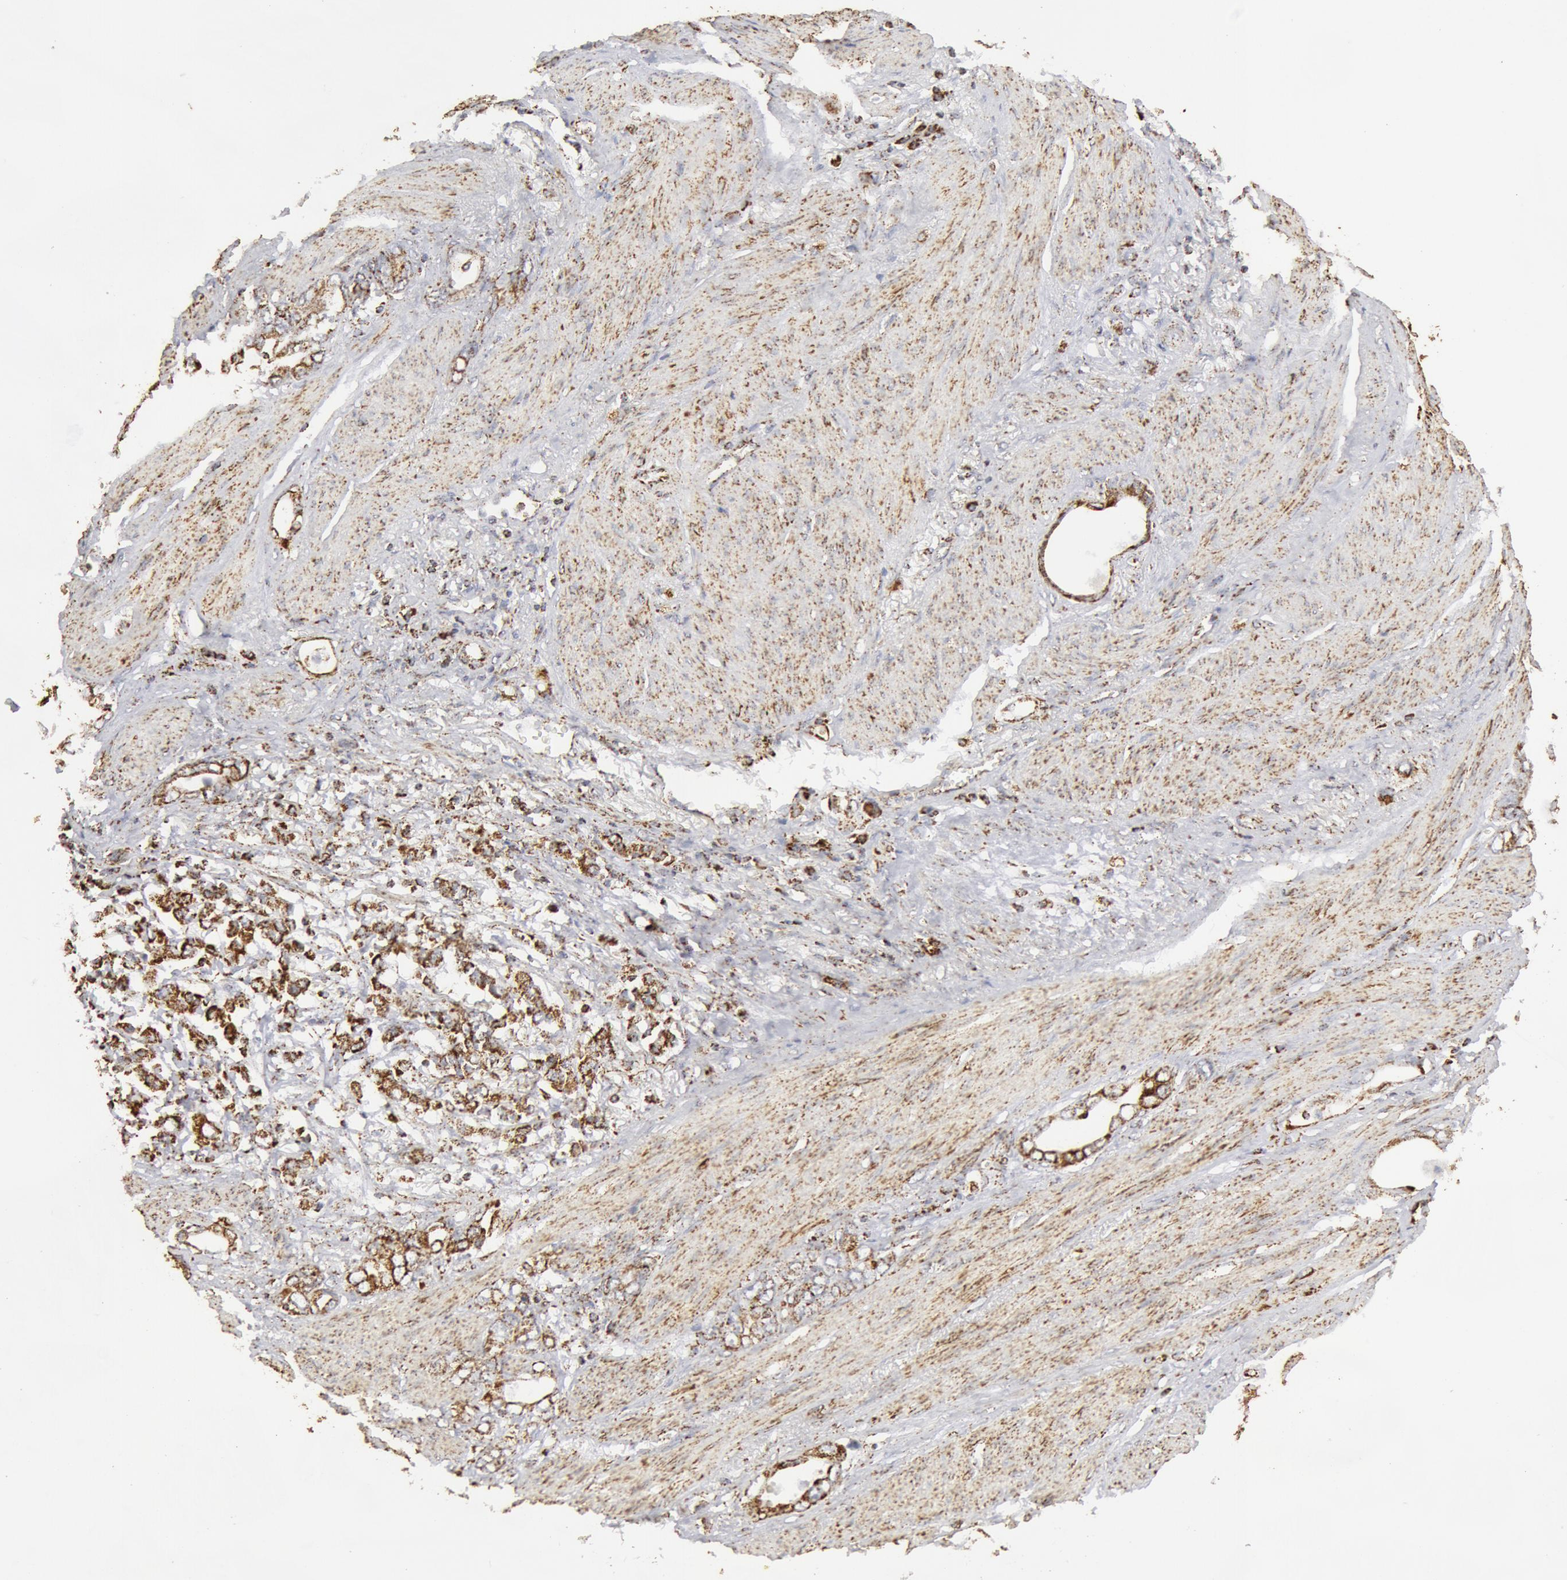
{"staining": {"intensity": "moderate", "quantity": ">75%", "location": "cytoplasmic/membranous"}, "tissue": "stomach cancer", "cell_type": "Tumor cells", "image_type": "cancer", "snomed": [{"axis": "morphology", "description": "Adenocarcinoma, NOS"}, {"axis": "topography", "description": "Stomach"}], "caption": "Immunohistochemistry of stomach cancer shows medium levels of moderate cytoplasmic/membranous staining in approximately >75% of tumor cells. The protein is stained brown, and the nuclei are stained in blue (DAB IHC with brightfield microscopy, high magnification).", "gene": "ATP5F1B", "patient": {"sex": "male", "age": 78}}